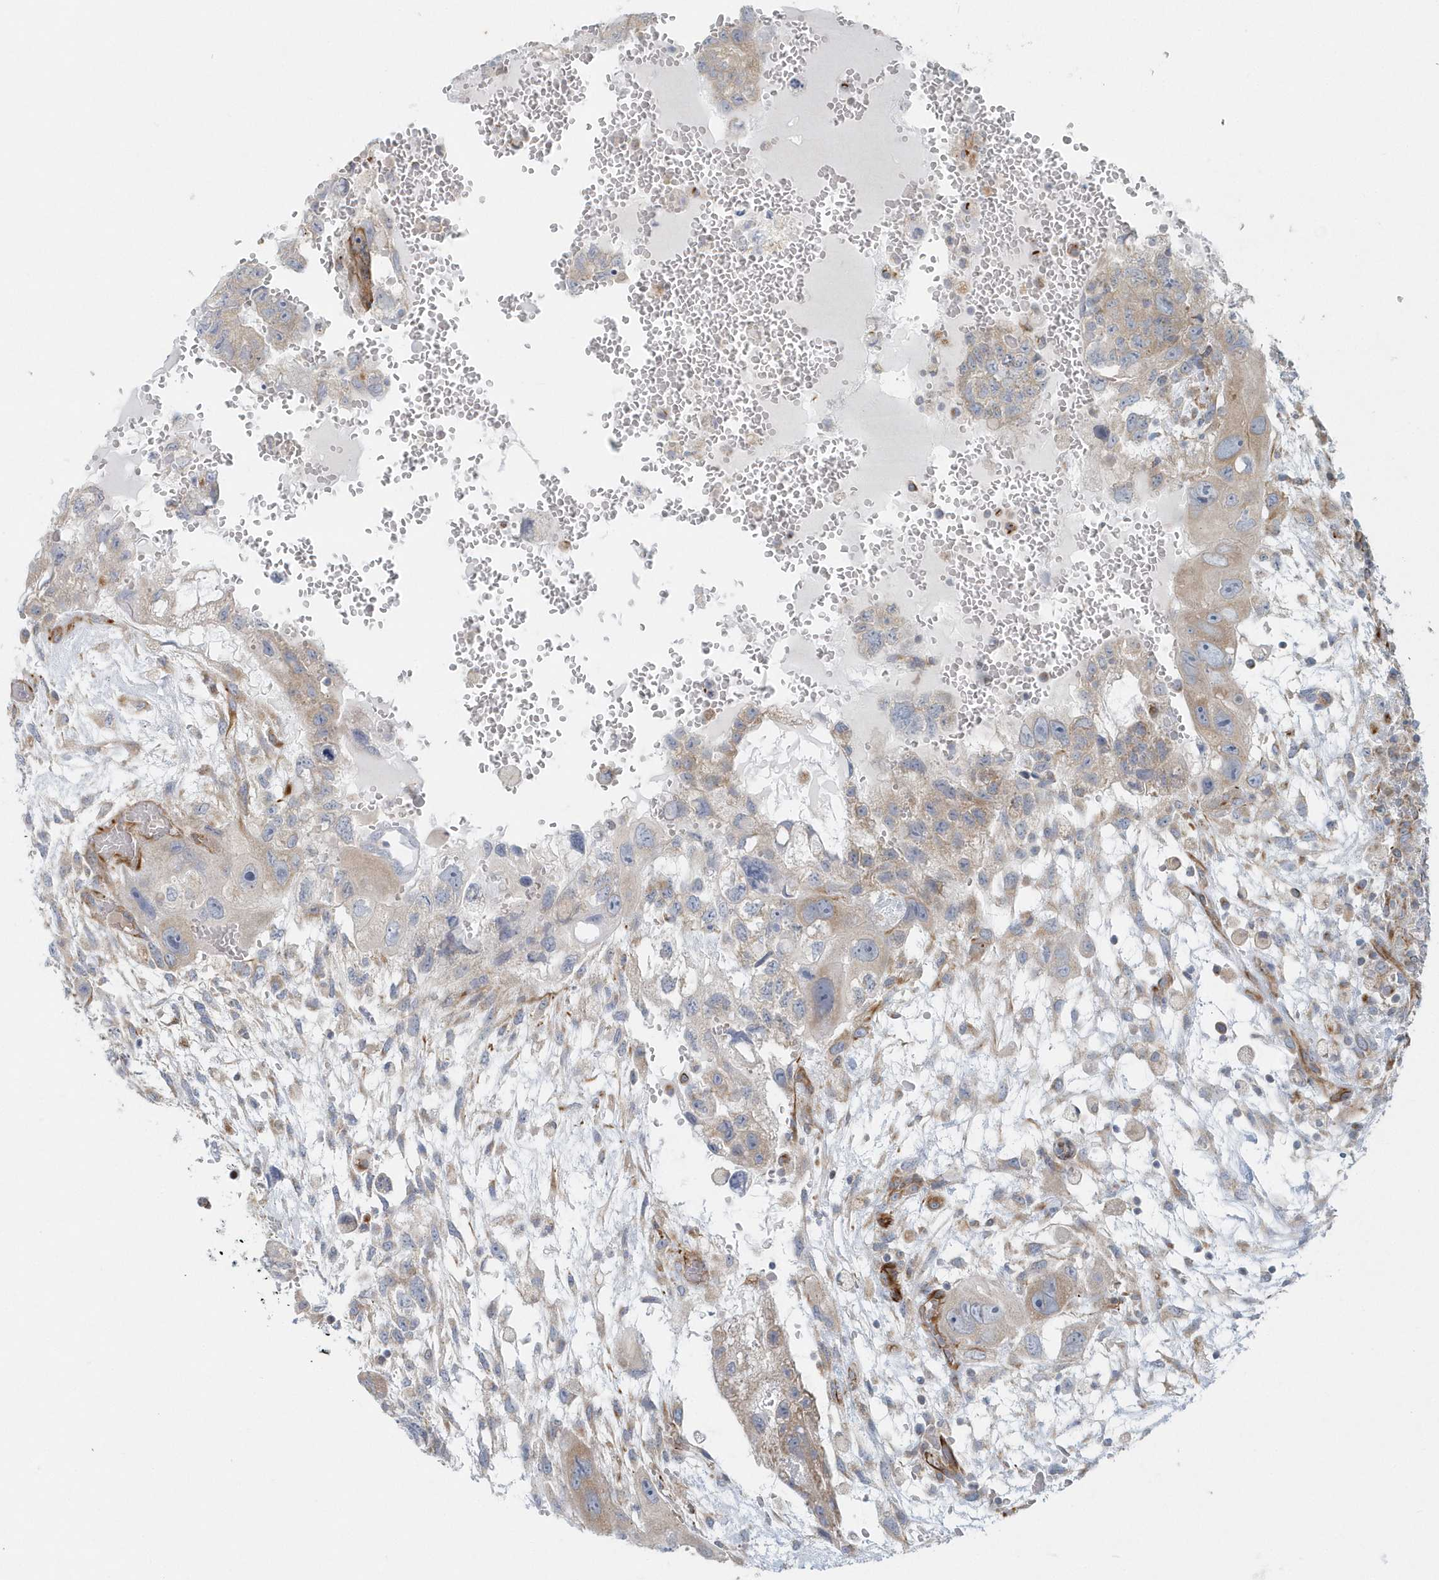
{"staining": {"intensity": "weak", "quantity": "25%-75%", "location": "cytoplasmic/membranous"}, "tissue": "testis cancer", "cell_type": "Tumor cells", "image_type": "cancer", "snomed": [{"axis": "morphology", "description": "Carcinoma, Embryonal, NOS"}, {"axis": "topography", "description": "Testis"}], "caption": "This histopathology image shows immunohistochemistry staining of testis cancer, with low weak cytoplasmic/membranous positivity in about 25%-75% of tumor cells.", "gene": "GPR152", "patient": {"sex": "male", "age": 36}}